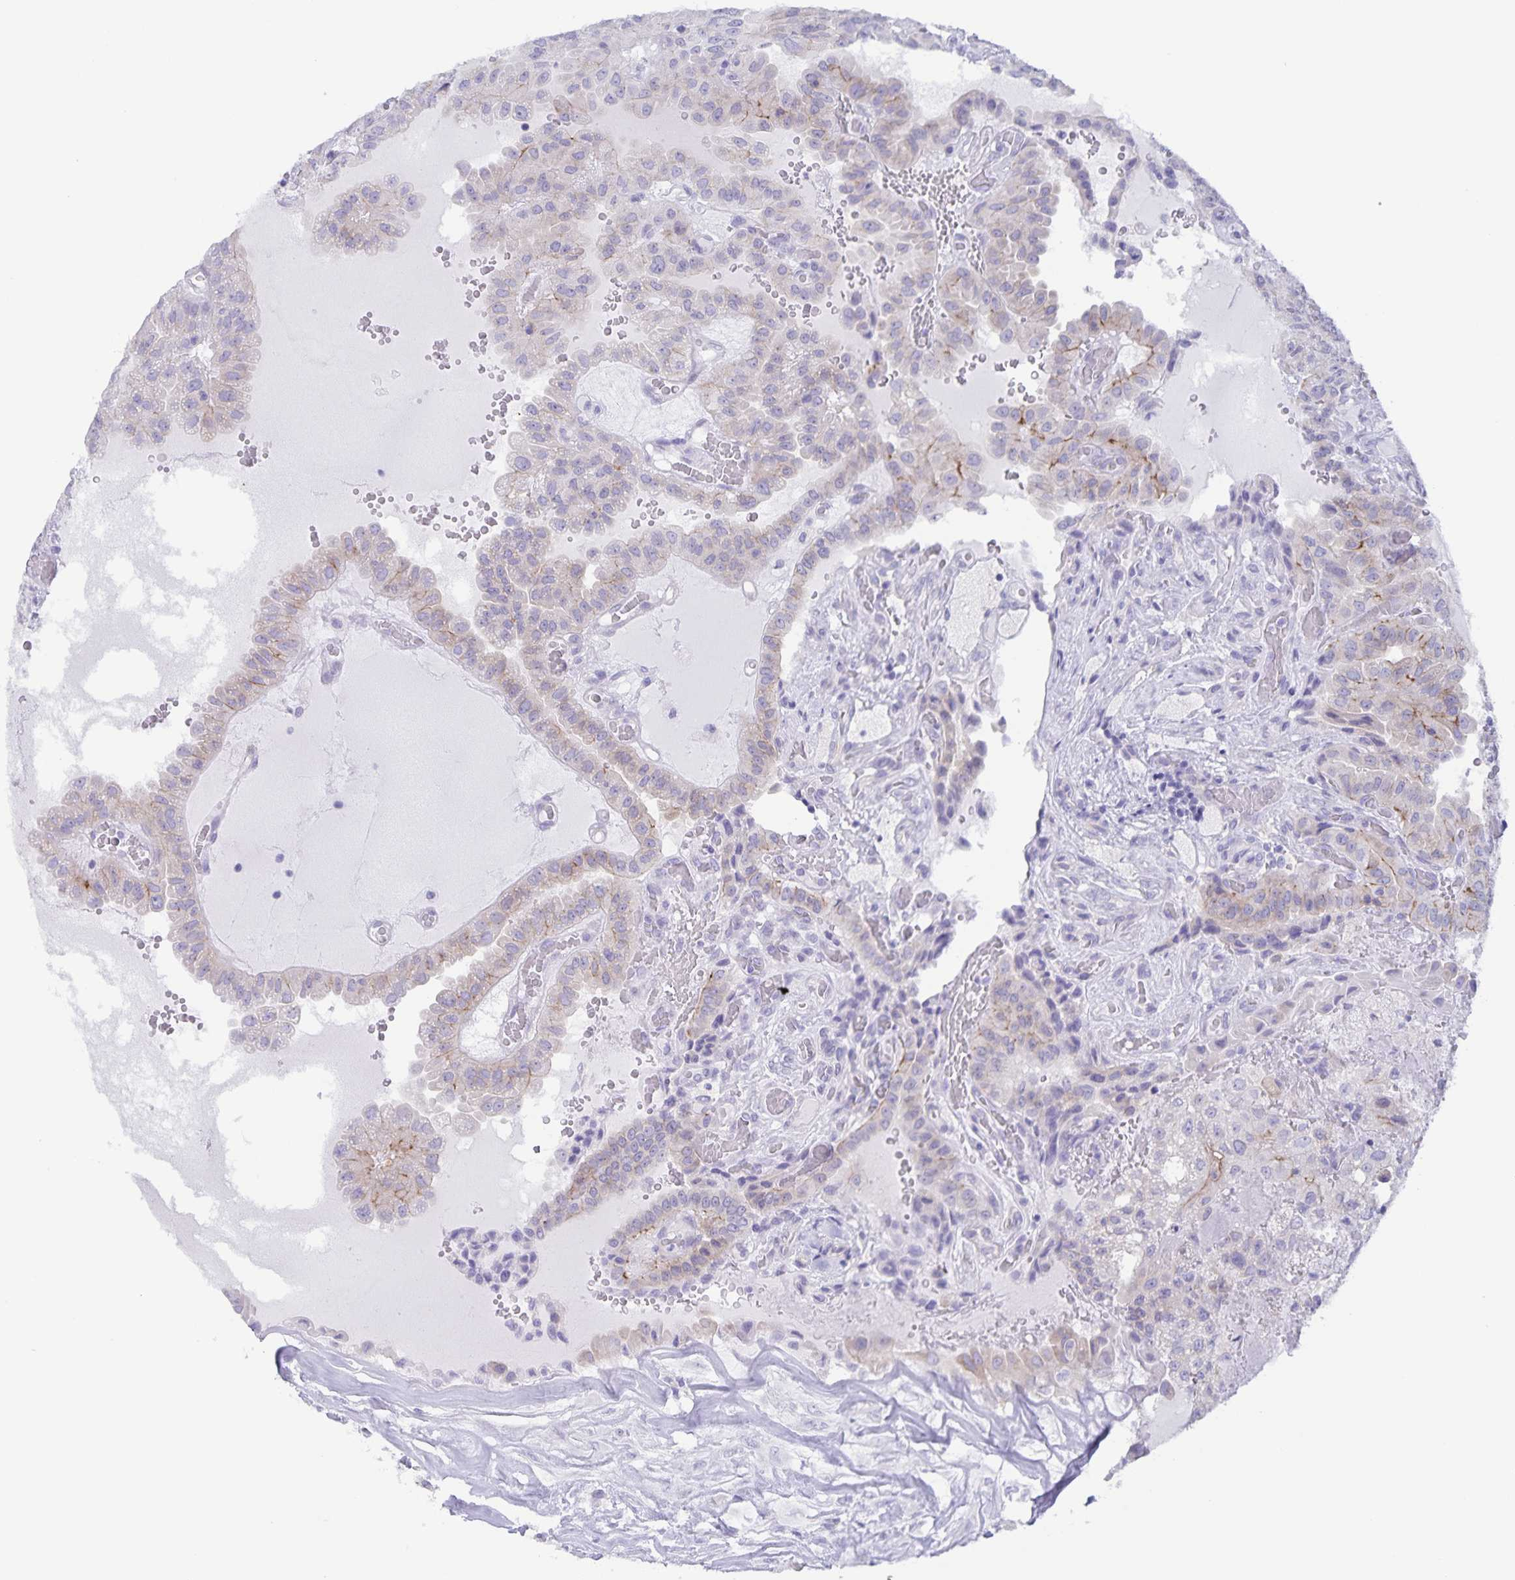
{"staining": {"intensity": "weak", "quantity": "<25%", "location": "cytoplasmic/membranous"}, "tissue": "thyroid cancer", "cell_type": "Tumor cells", "image_type": "cancer", "snomed": [{"axis": "morphology", "description": "Papillary adenocarcinoma, NOS"}, {"axis": "morphology", "description": "Papillary adenoma metastatic"}, {"axis": "topography", "description": "Thyroid gland"}], "caption": "A high-resolution histopathology image shows immunohistochemistry staining of thyroid papillary adenocarcinoma, which exhibits no significant positivity in tumor cells.", "gene": "AQP4", "patient": {"sex": "male", "age": 87}}